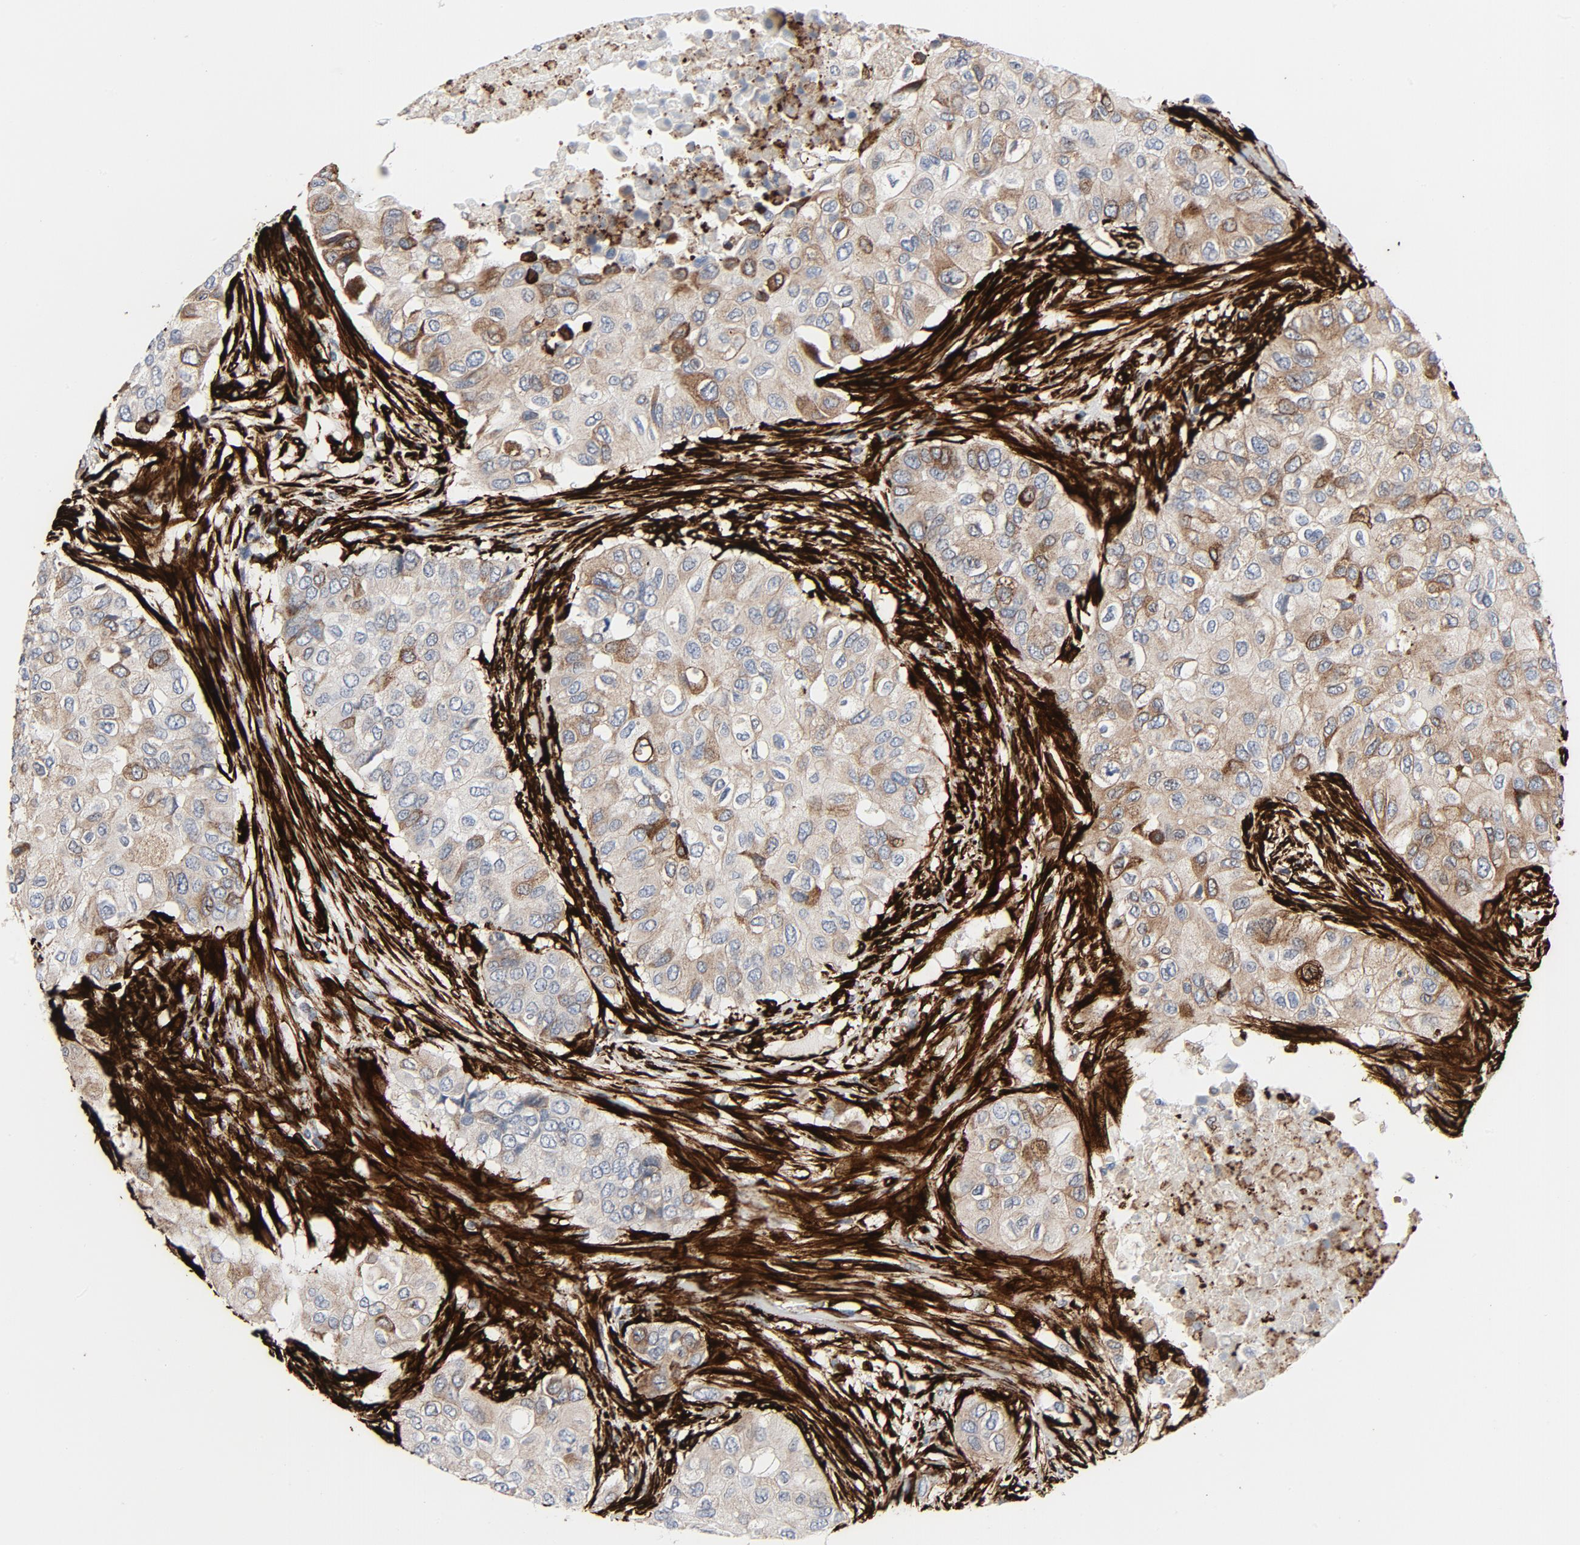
{"staining": {"intensity": "weak", "quantity": ">75%", "location": "cytoplasmic/membranous"}, "tissue": "breast cancer", "cell_type": "Tumor cells", "image_type": "cancer", "snomed": [{"axis": "morphology", "description": "Duct carcinoma"}, {"axis": "topography", "description": "Breast"}], "caption": "Protein expression analysis of breast cancer (invasive ductal carcinoma) demonstrates weak cytoplasmic/membranous positivity in approximately >75% of tumor cells.", "gene": "SERPINH1", "patient": {"sex": "female", "age": 37}}